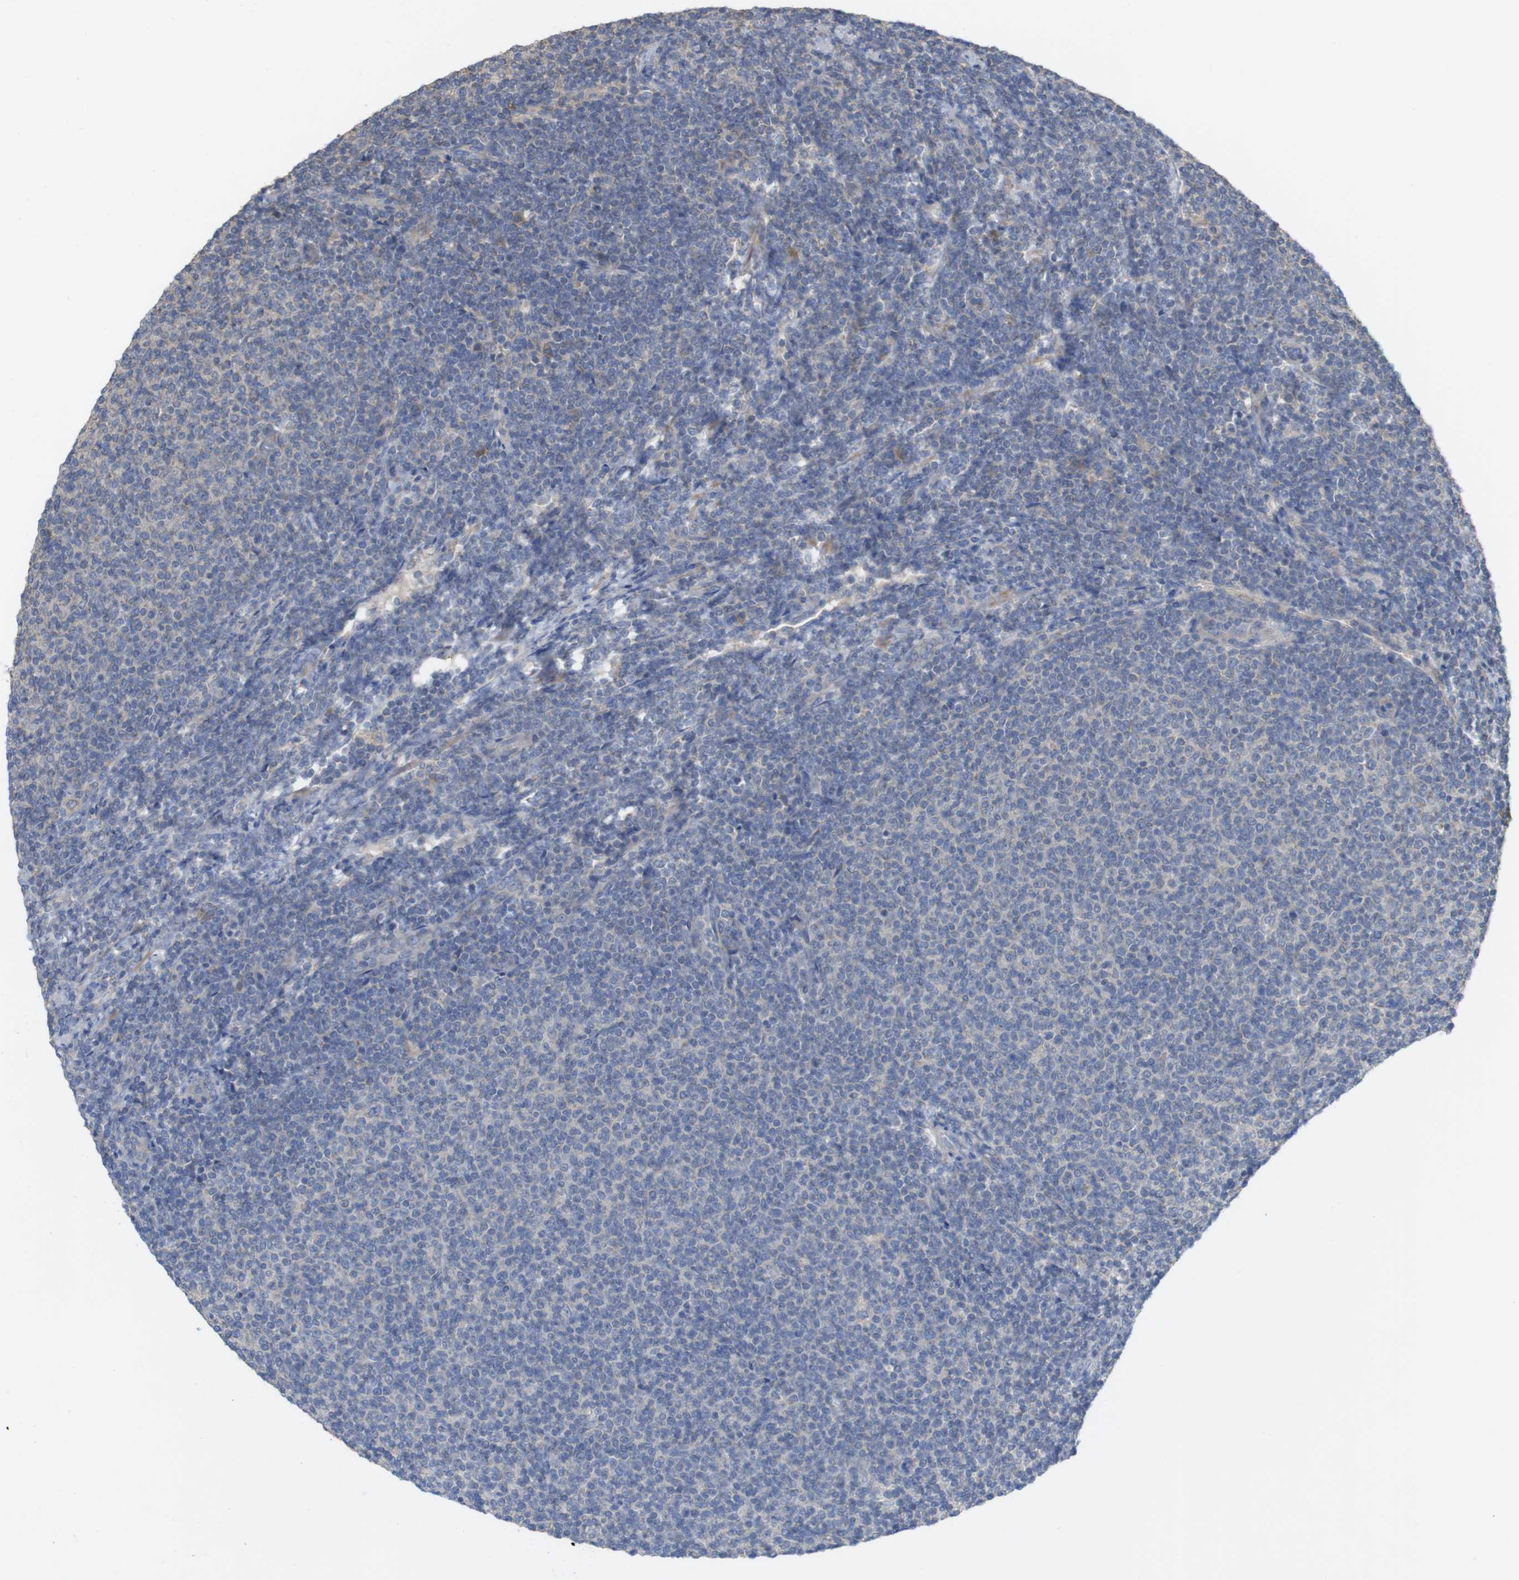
{"staining": {"intensity": "negative", "quantity": "none", "location": "none"}, "tissue": "lymphoma", "cell_type": "Tumor cells", "image_type": "cancer", "snomed": [{"axis": "morphology", "description": "Malignant lymphoma, non-Hodgkin's type, Low grade"}, {"axis": "topography", "description": "Lymph node"}], "caption": "High power microscopy histopathology image of an IHC micrograph of low-grade malignant lymphoma, non-Hodgkin's type, revealing no significant staining in tumor cells. (DAB (3,3'-diaminobenzidine) immunohistochemistry (IHC), high magnification).", "gene": "KCNS3", "patient": {"sex": "male", "age": 66}}